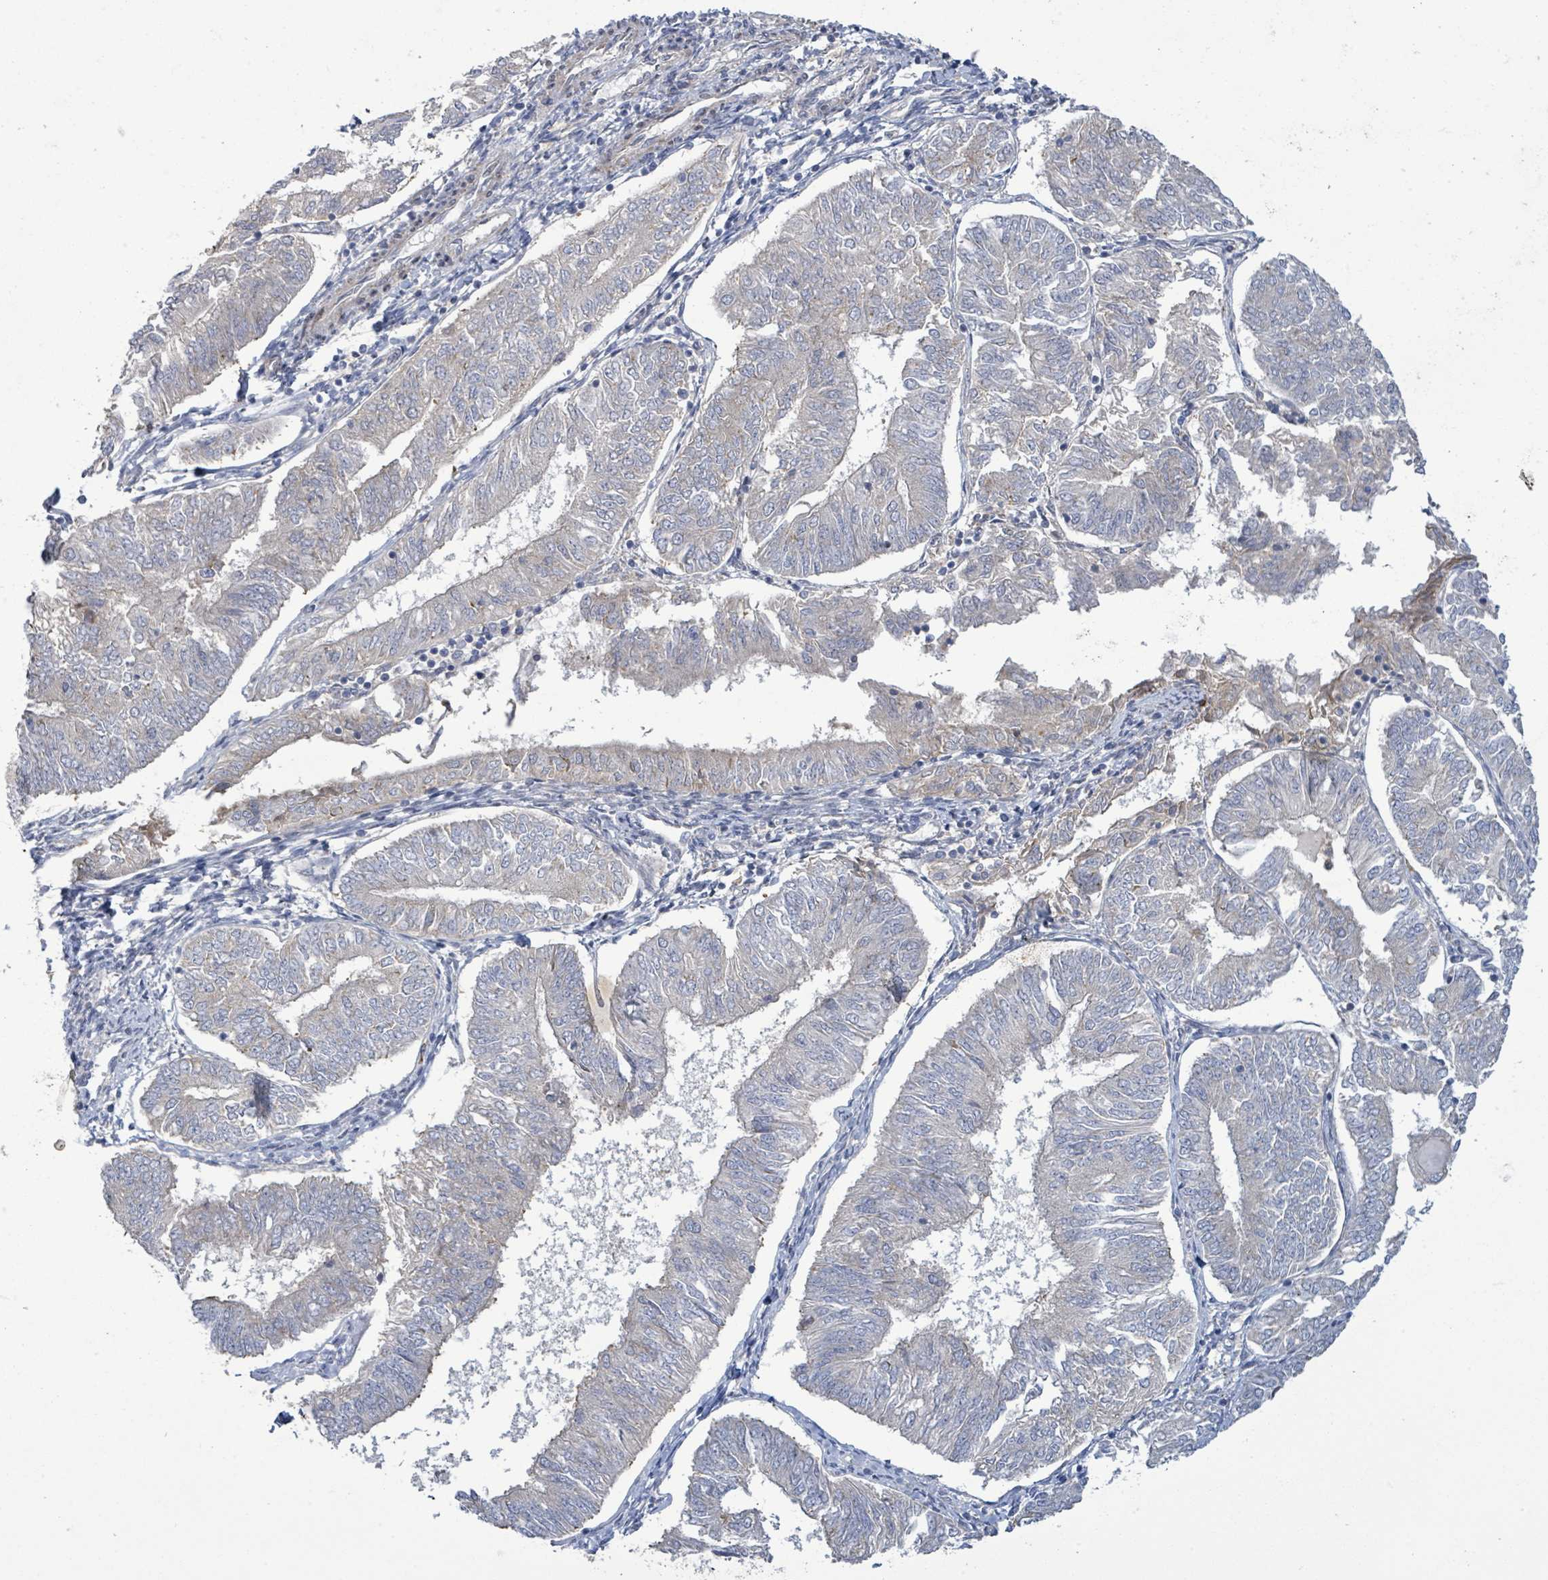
{"staining": {"intensity": "negative", "quantity": "none", "location": "none"}, "tissue": "endometrial cancer", "cell_type": "Tumor cells", "image_type": "cancer", "snomed": [{"axis": "morphology", "description": "Adenocarcinoma, NOS"}, {"axis": "topography", "description": "Endometrium"}], "caption": "An immunohistochemistry (IHC) micrograph of endometrial cancer (adenocarcinoma) is shown. There is no staining in tumor cells of endometrial cancer (adenocarcinoma).", "gene": "SLIT3", "patient": {"sex": "female", "age": 58}}